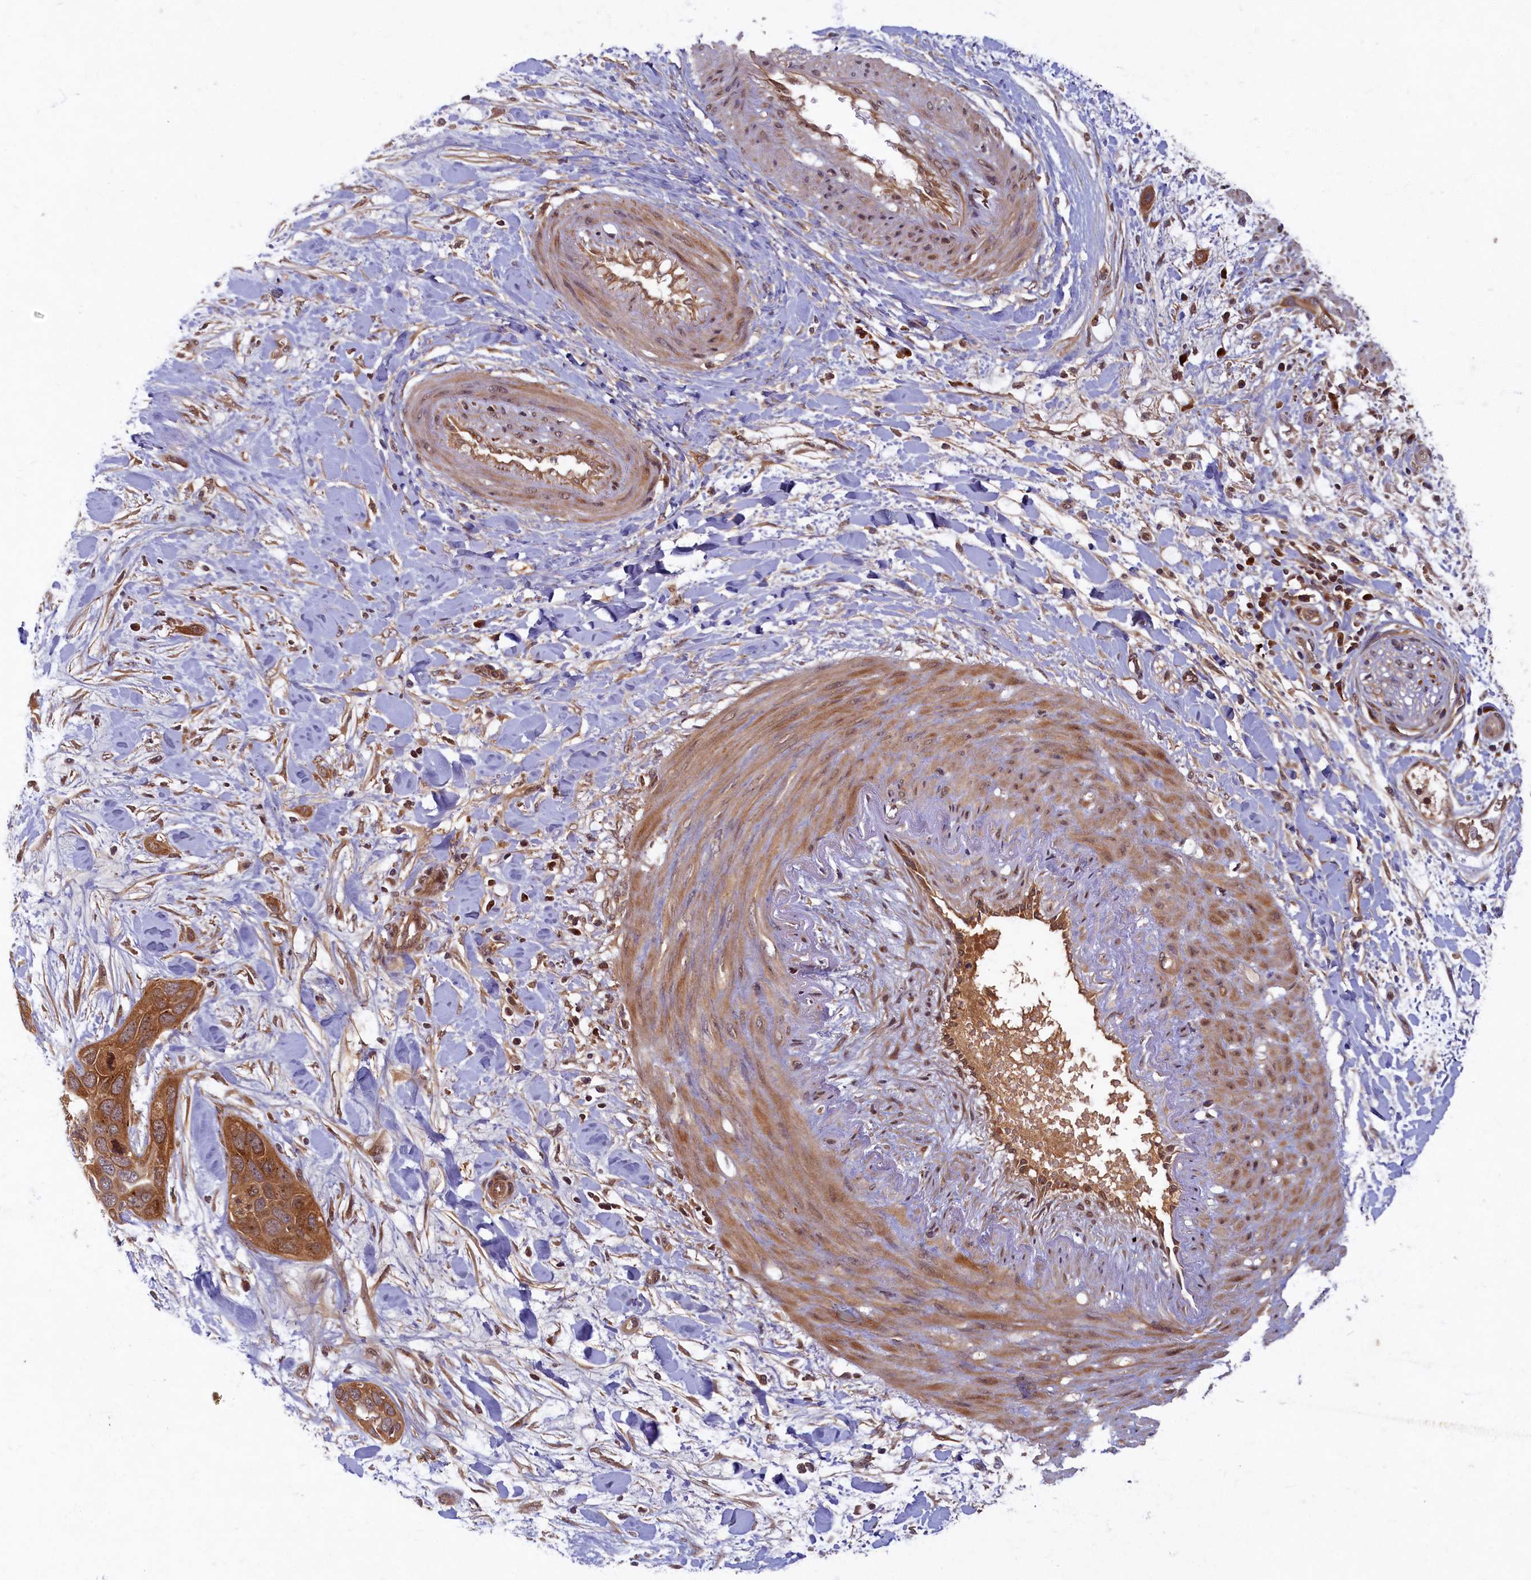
{"staining": {"intensity": "moderate", "quantity": ">75%", "location": "cytoplasmic/membranous"}, "tissue": "pancreatic cancer", "cell_type": "Tumor cells", "image_type": "cancer", "snomed": [{"axis": "morphology", "description": "Adenocarcinoma, NOS"}, {"axis": "topography", "description": "Pancreas"}], "caption": "This photomicrograph shows immunohistochemistry staining of human pancreatic adenocarcinoma, with medium moderate cytoplasmic/membranous positivity in approximately >75% of tumor cells.", "gene": "BICD1", "patient": {"sex": "female", "age": 60}}